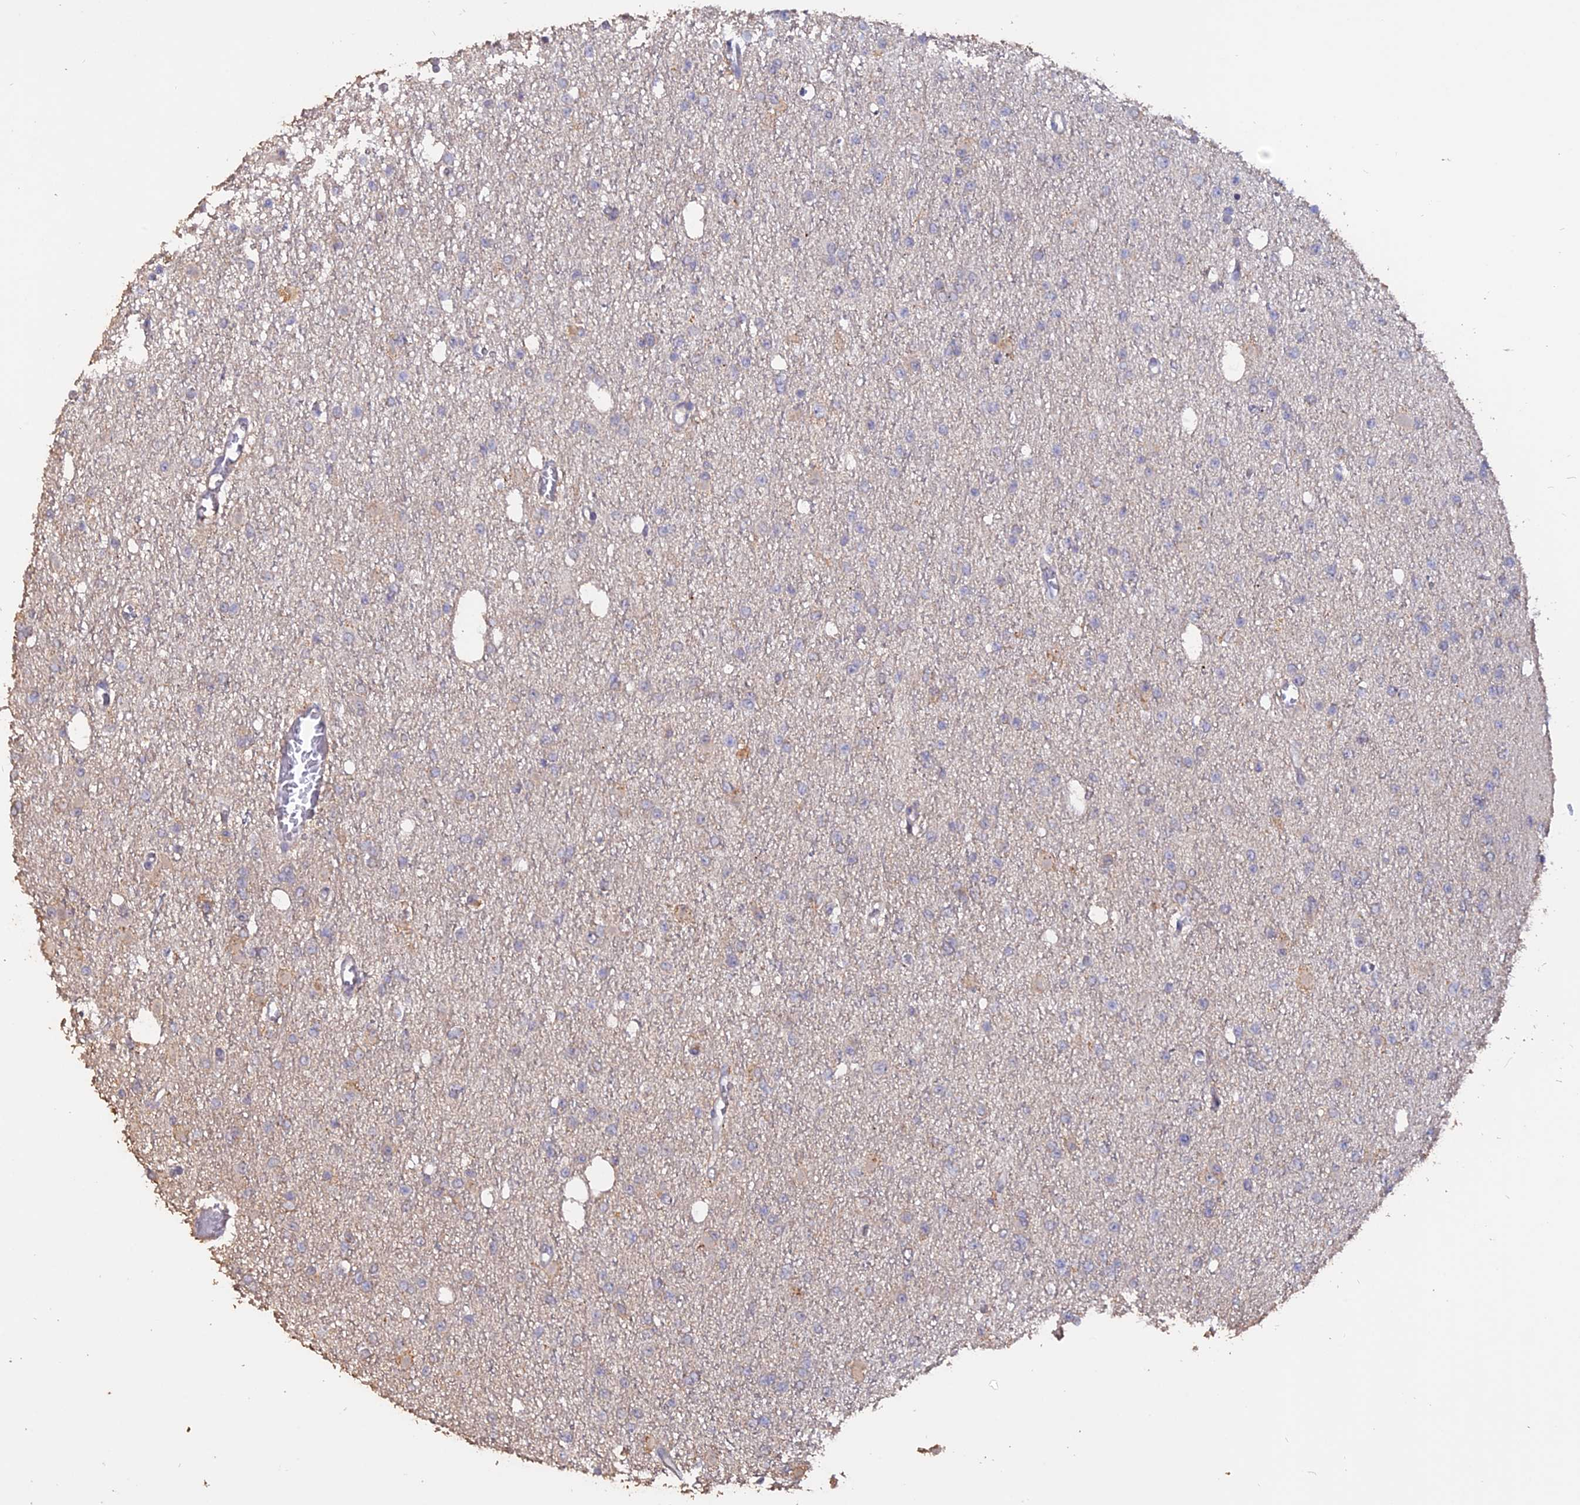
{"staining": {"intensity": "negative", "quantity": "none", "location": "none"}, "tissue": "glioma", "cell_type": "Tumor cells", "image_type": "cancer", "snomed": [{"axis": "morphology", "description": "Glioma, malignant, Low grade"}, {"axis": "topography", "description": "Brain"}], "caption": "Tumor cells are negative for protein expression in human glioma. (DAB (3,3'-diaminobenzidine) immunohistochemistry with hematoxylin counter stain).", "gene": "LAYN", "patient": {"sex": "female", "age": 22}}